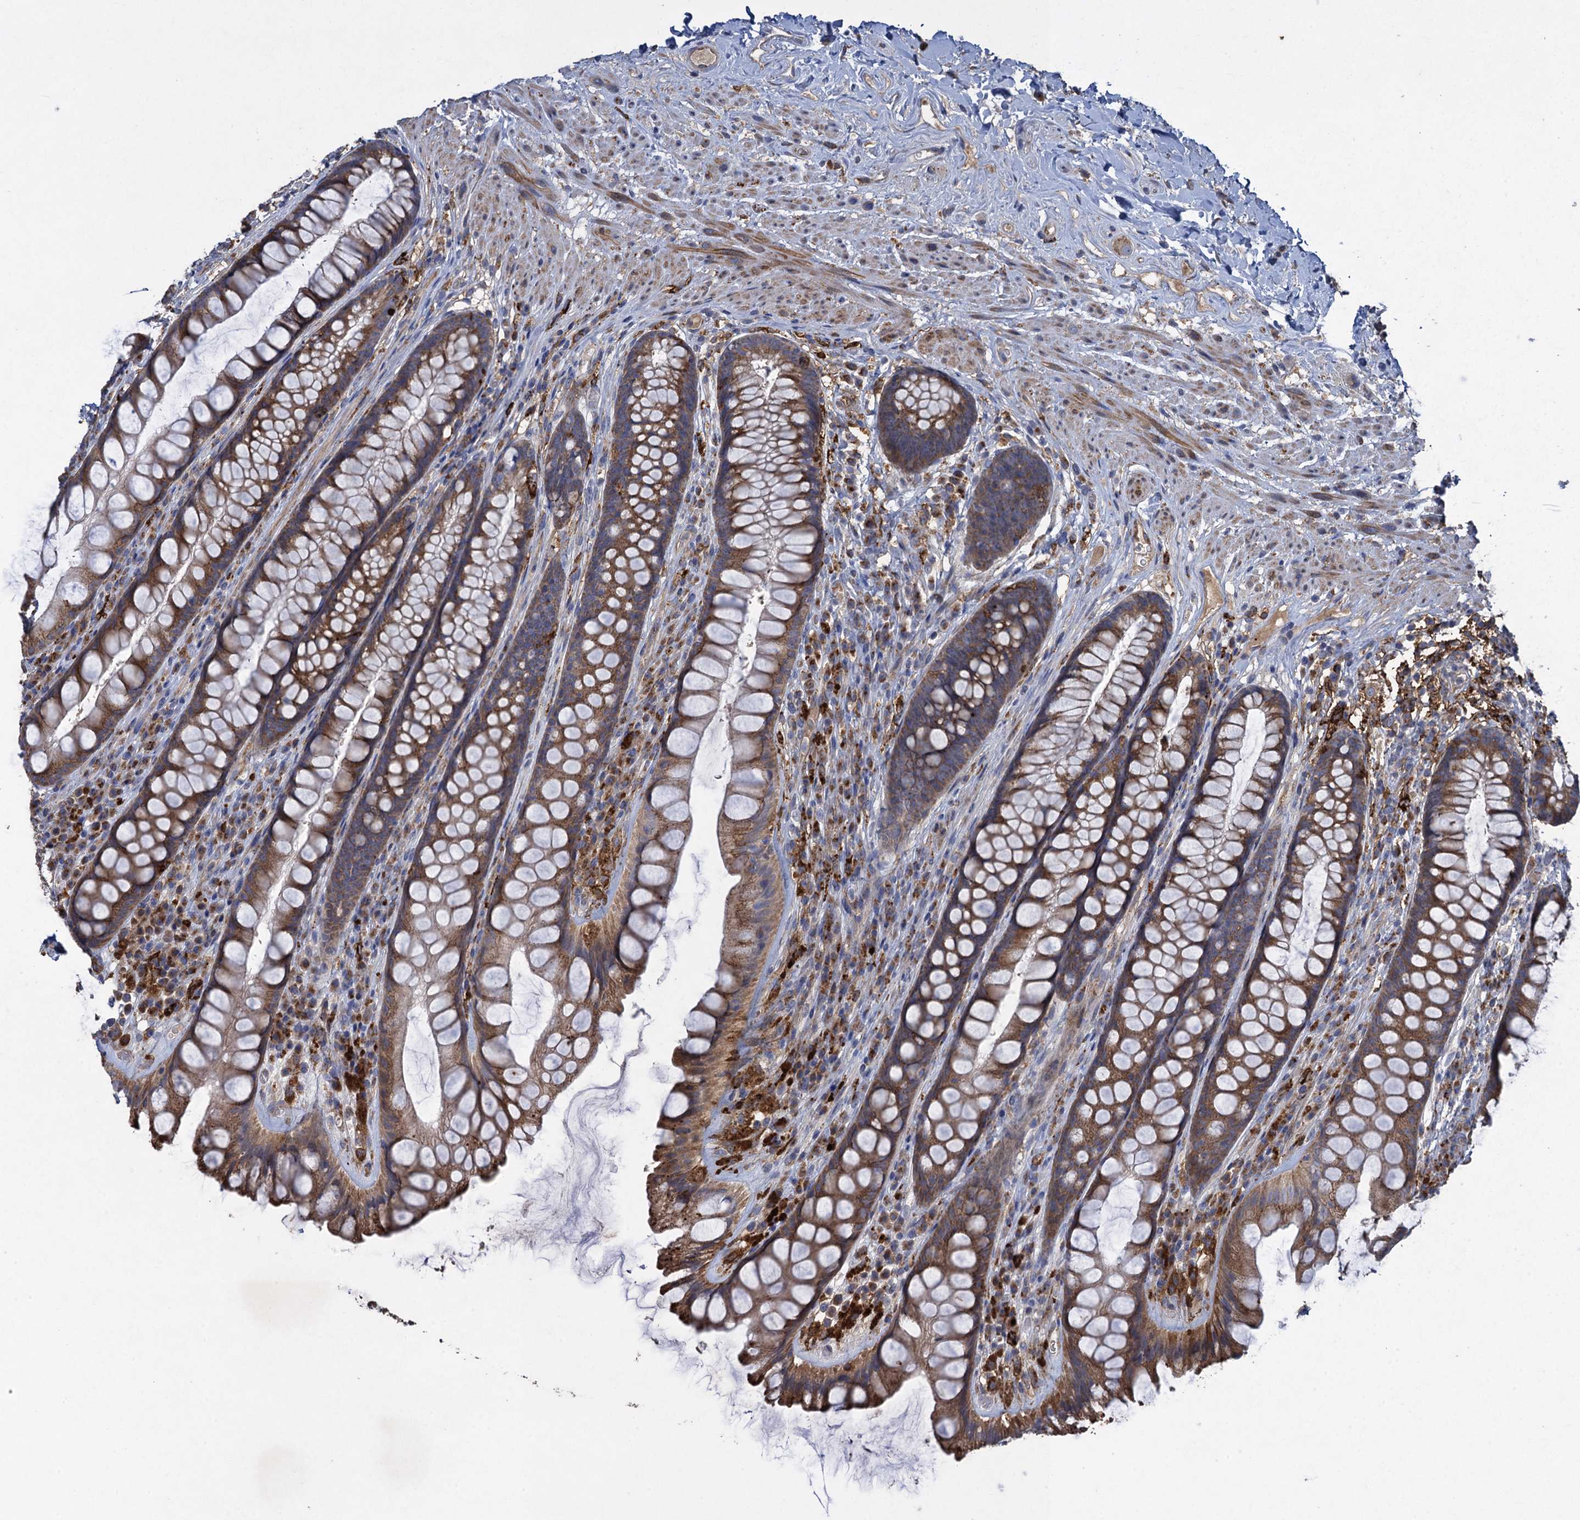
{"staining": {"intensity": "moderate", "quantity": ">75%", "location": "cytoplasmic/membranous"}, "tissue": "rectum", "cell_type": "Glandular cells", "image_type": "normal", "snomed": [{"axis": "morphology", "description": "Normal tissue, NOS"}, {"axis": "topography", "description": "Rectum"}], "caption": "Immunohistochemical staining of normal human rectum displays >75% levels of moderate cytoplasmic/membranous protein staining in approximately >75% of glandular cells.", "gene": "TXNDC11", "patient": {"sex": "male", "age": 74}}